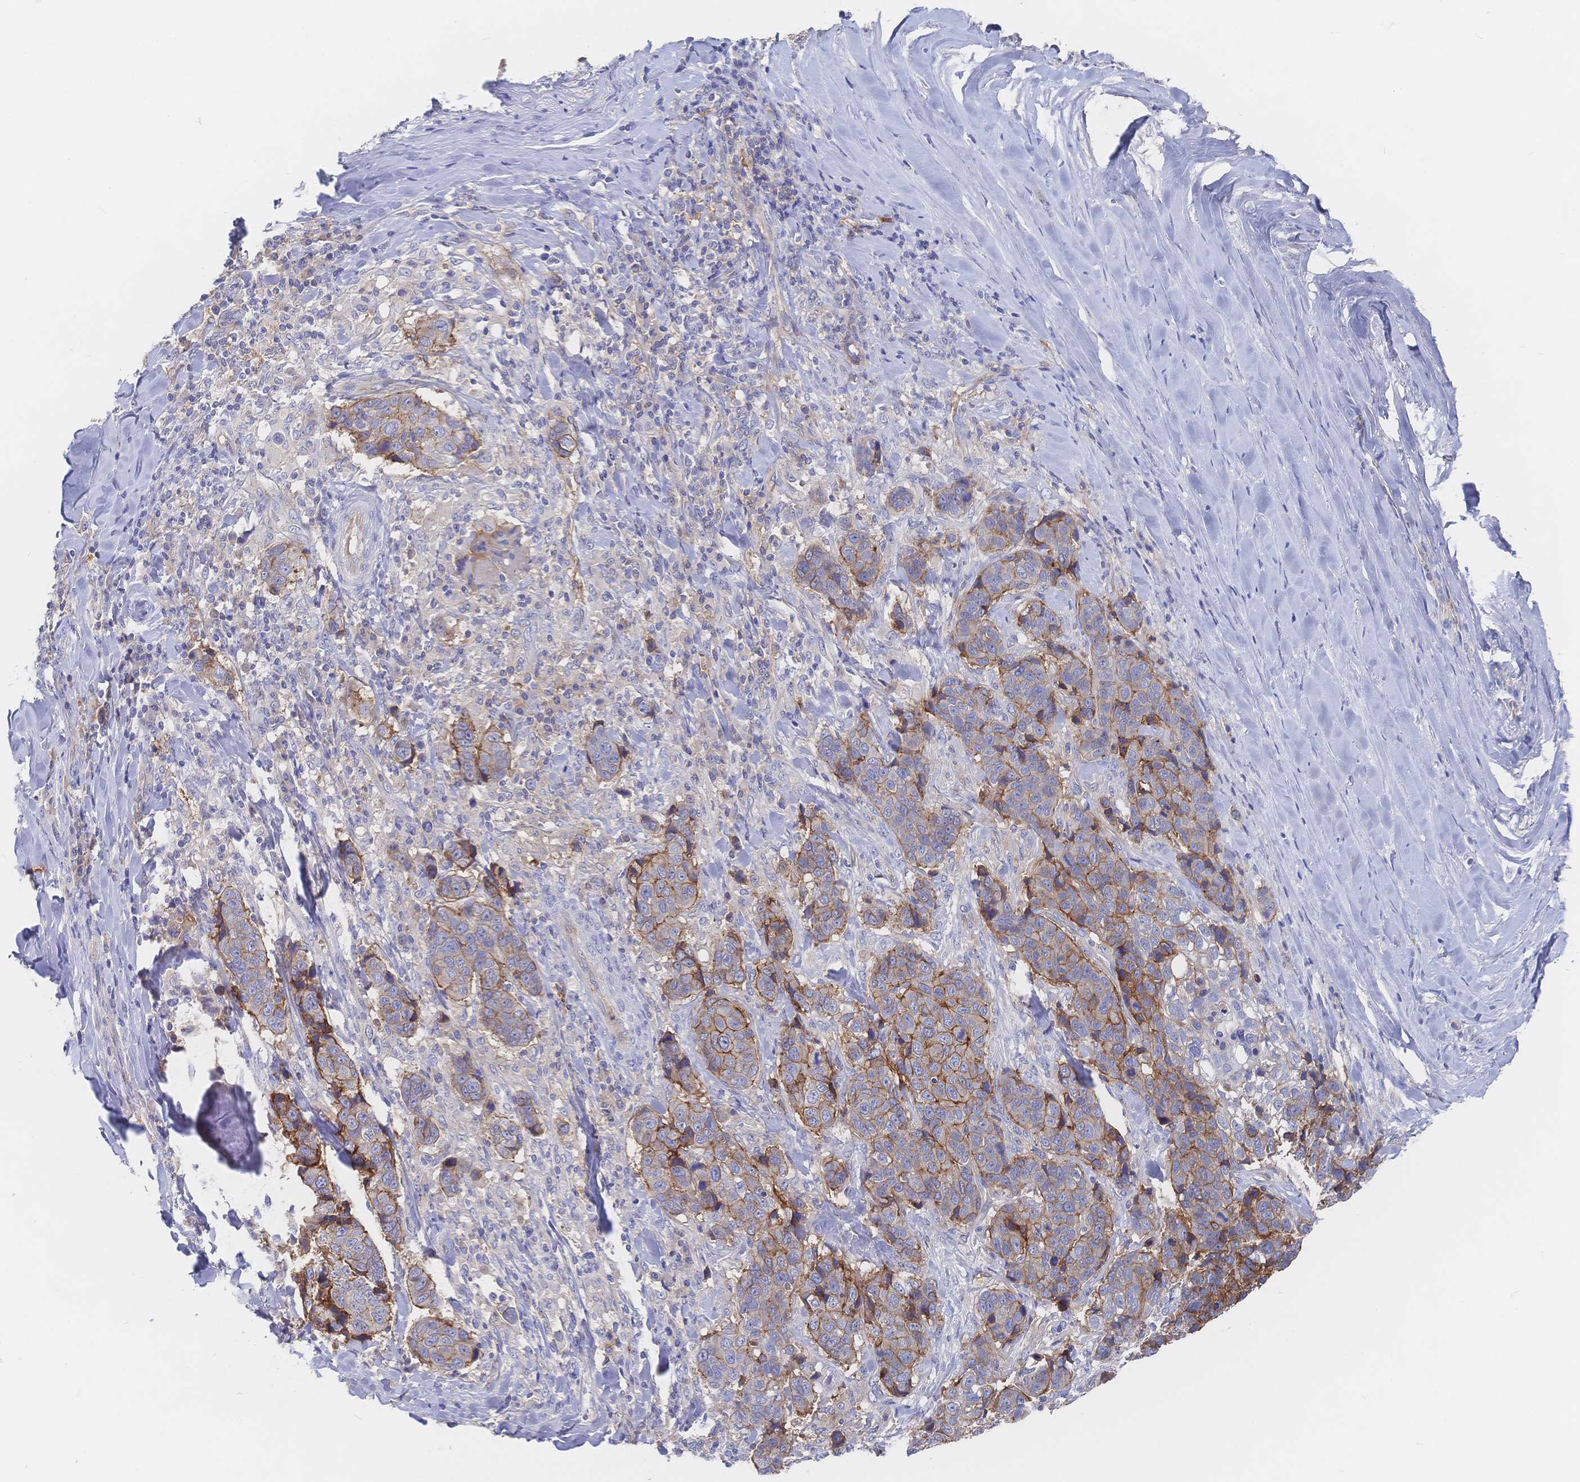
{"staining": {"intensity": "moderate", "quantity": "25%-75%", "location": "cytoplasmic/membranous"}, "tissue": "lung cancer", "cell_type": "Tumor cells", "image_type": "cancer", "snomed": [{"axis": "morphology", "description": "Squamous cell carcinoma, NOS"}, {"axis": "topography", "description": "Lymph node"}, {"axis": "topography", "description": "Lung"}], "caption": "Protein staining of squamous cell carcinoma (lung) tissue reveals moderate cytoplasmic/membranous staining in about 25%-75% of tumor cells. The staining was performed using DAB (3,3'-diaminobenzidine), with brown indicating positive protein expression. Nuclei are stained blue with hematoxylin.", "gene": "F11R", "patient": {"sex": "male", "age": 61}}